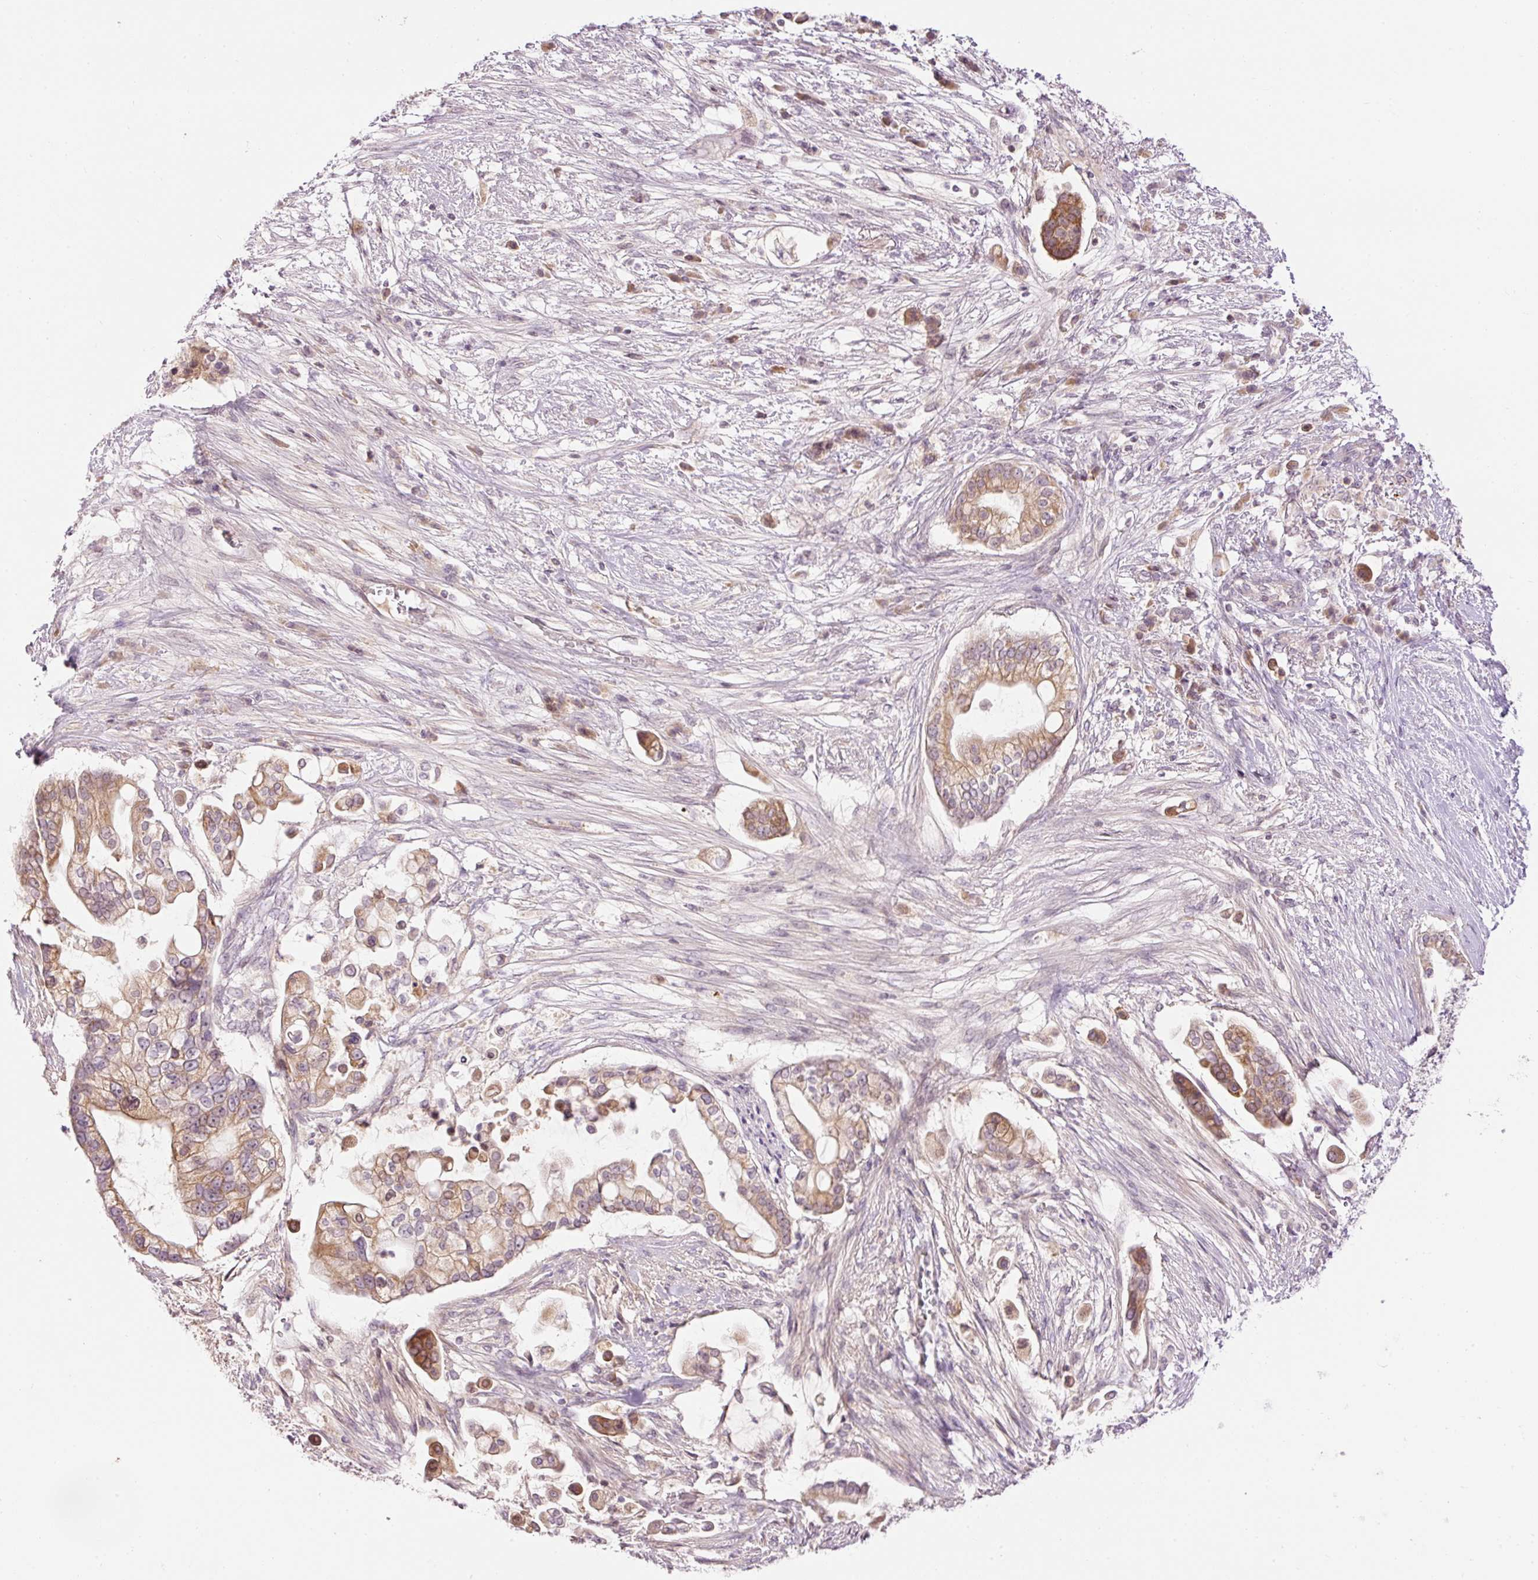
{"staining": {"intensity": "moderate", "quantity": ">75%", "location": "cytoplasmic/membranous"}, "tissue": "pancreatic cancer", "cell_type": "Tumor cells", "image_type": "cancer", "snomed": [{"axis": "morphology", "description": "Adenocarcinoma, NOS"}, {"axis": "topography", "description": "Pancreas"}], "caption": "Protein staining of pancreatic cancer tissue displays moderate cytoplasmic/membranous staining in approximately >75% of tumor cells. (Brightfield microscopy of DAB IHC at high magnification).", "gene": "ABHD11", "patient": {"sex": "female", "age": 69}}